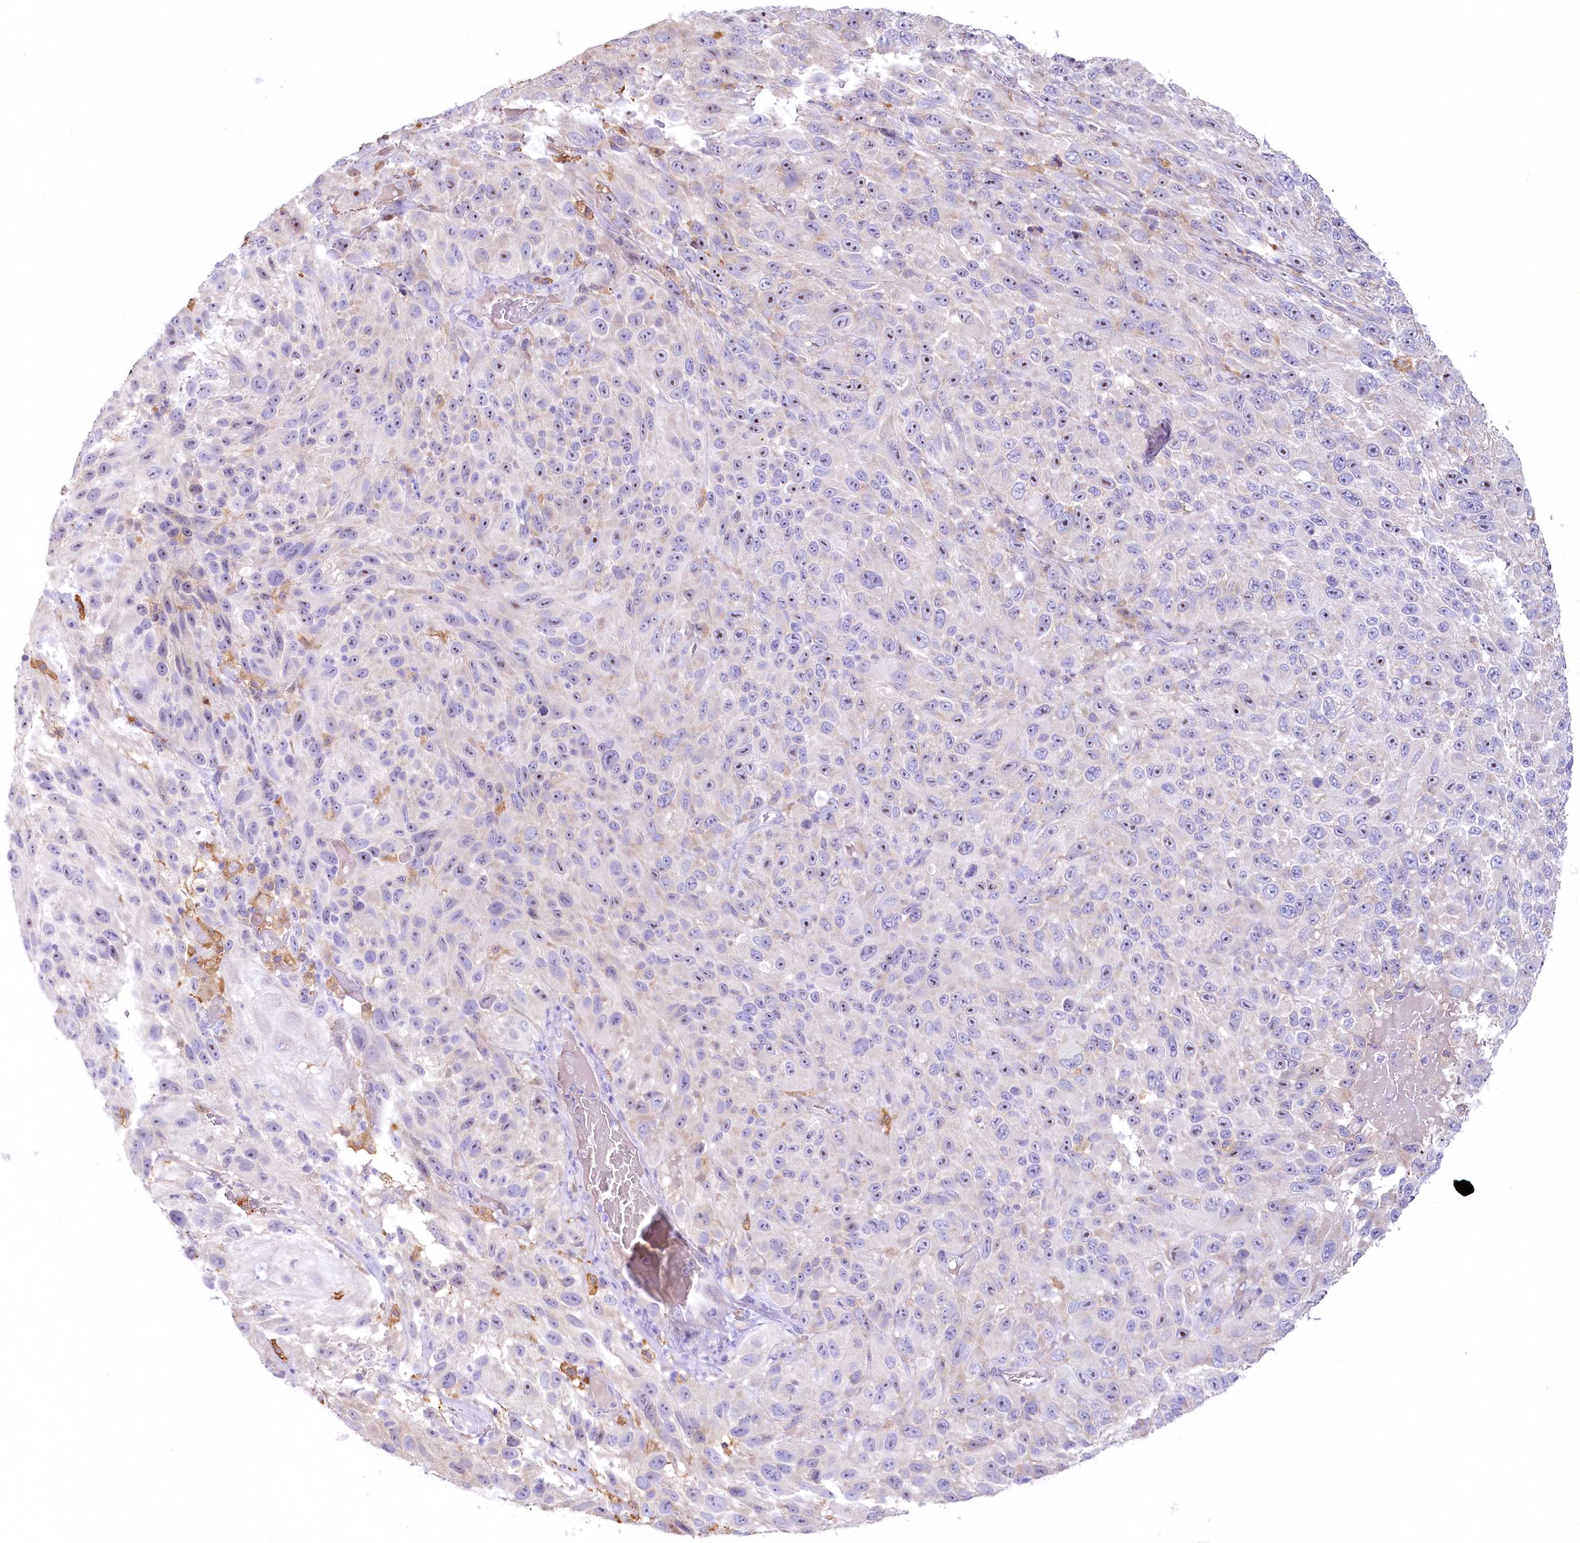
{"staining": {"intensity": "negative", "quantity": "none", "location": "none"}, "tissue": "melanoma", "cell_type": "Tumor cells", "image_type": "cancer", "snomed": [{"axis": "morphology", "description": "Malignant melanoma, NOS"}, {"axis": "topography", "description": "Skin"}], "caption": "A micrograph of human melanoma is negative for staining in tumor cells.", "gene": "MYOZ1", "patient": {"sex": "female", "age": 96}}